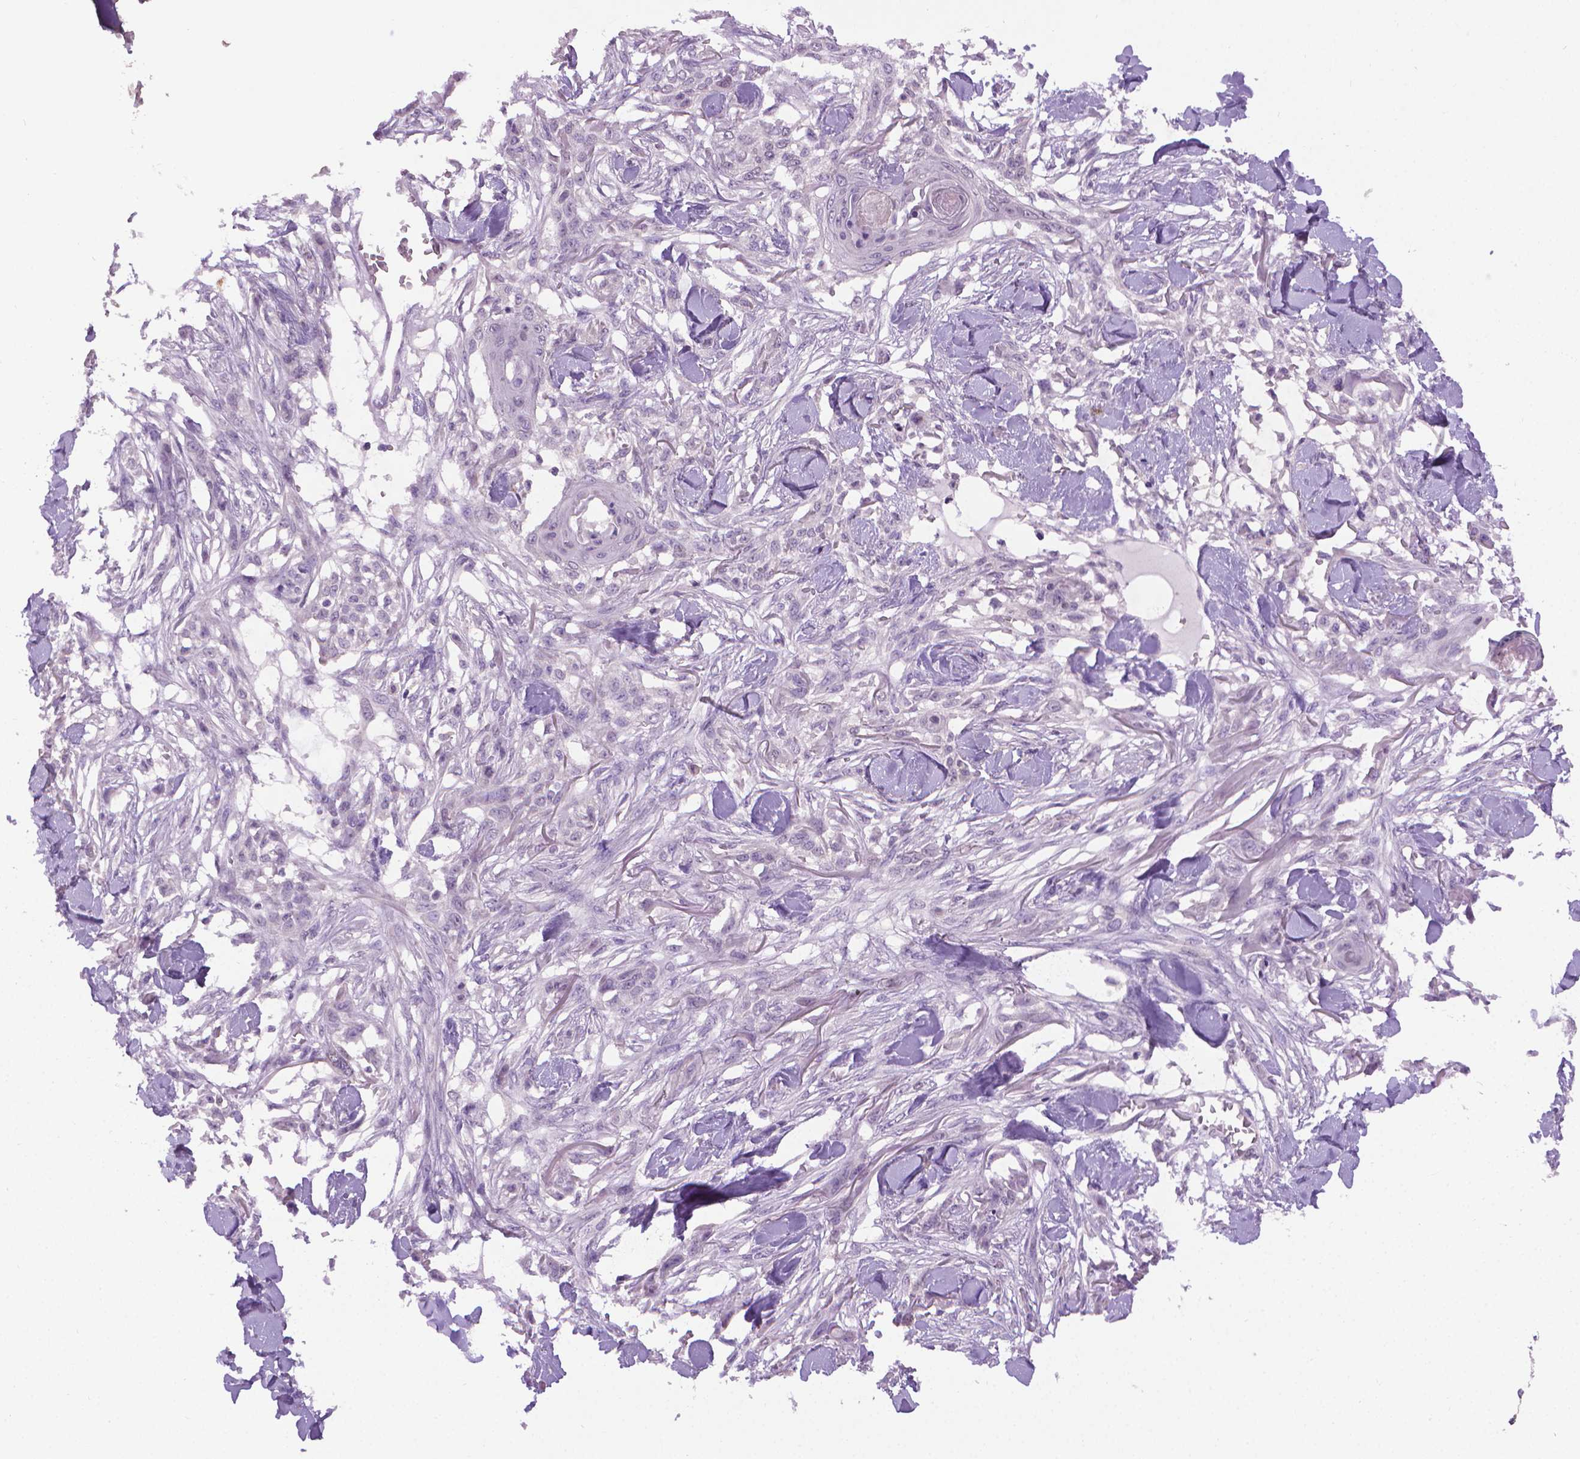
{"staining": {"intensity": "negative", "quantity": "none", "location": "none"}, "tissue": "skin cancer", "cell_type": "Tumor cells", "image_type": "cancer", "snomed": [{"axis": "morphology", "description": "Squamous cell carcinoma, NOS"}, {"axis": "topography", "description": "Skin"}], "caption": "Tumor cells show no significant staining in skin cancer (squamous cell carcinoma). Nuclei are stained in blue.", "gene": "CDKN2D", "patient": {"sex": "female", "age": 59}}